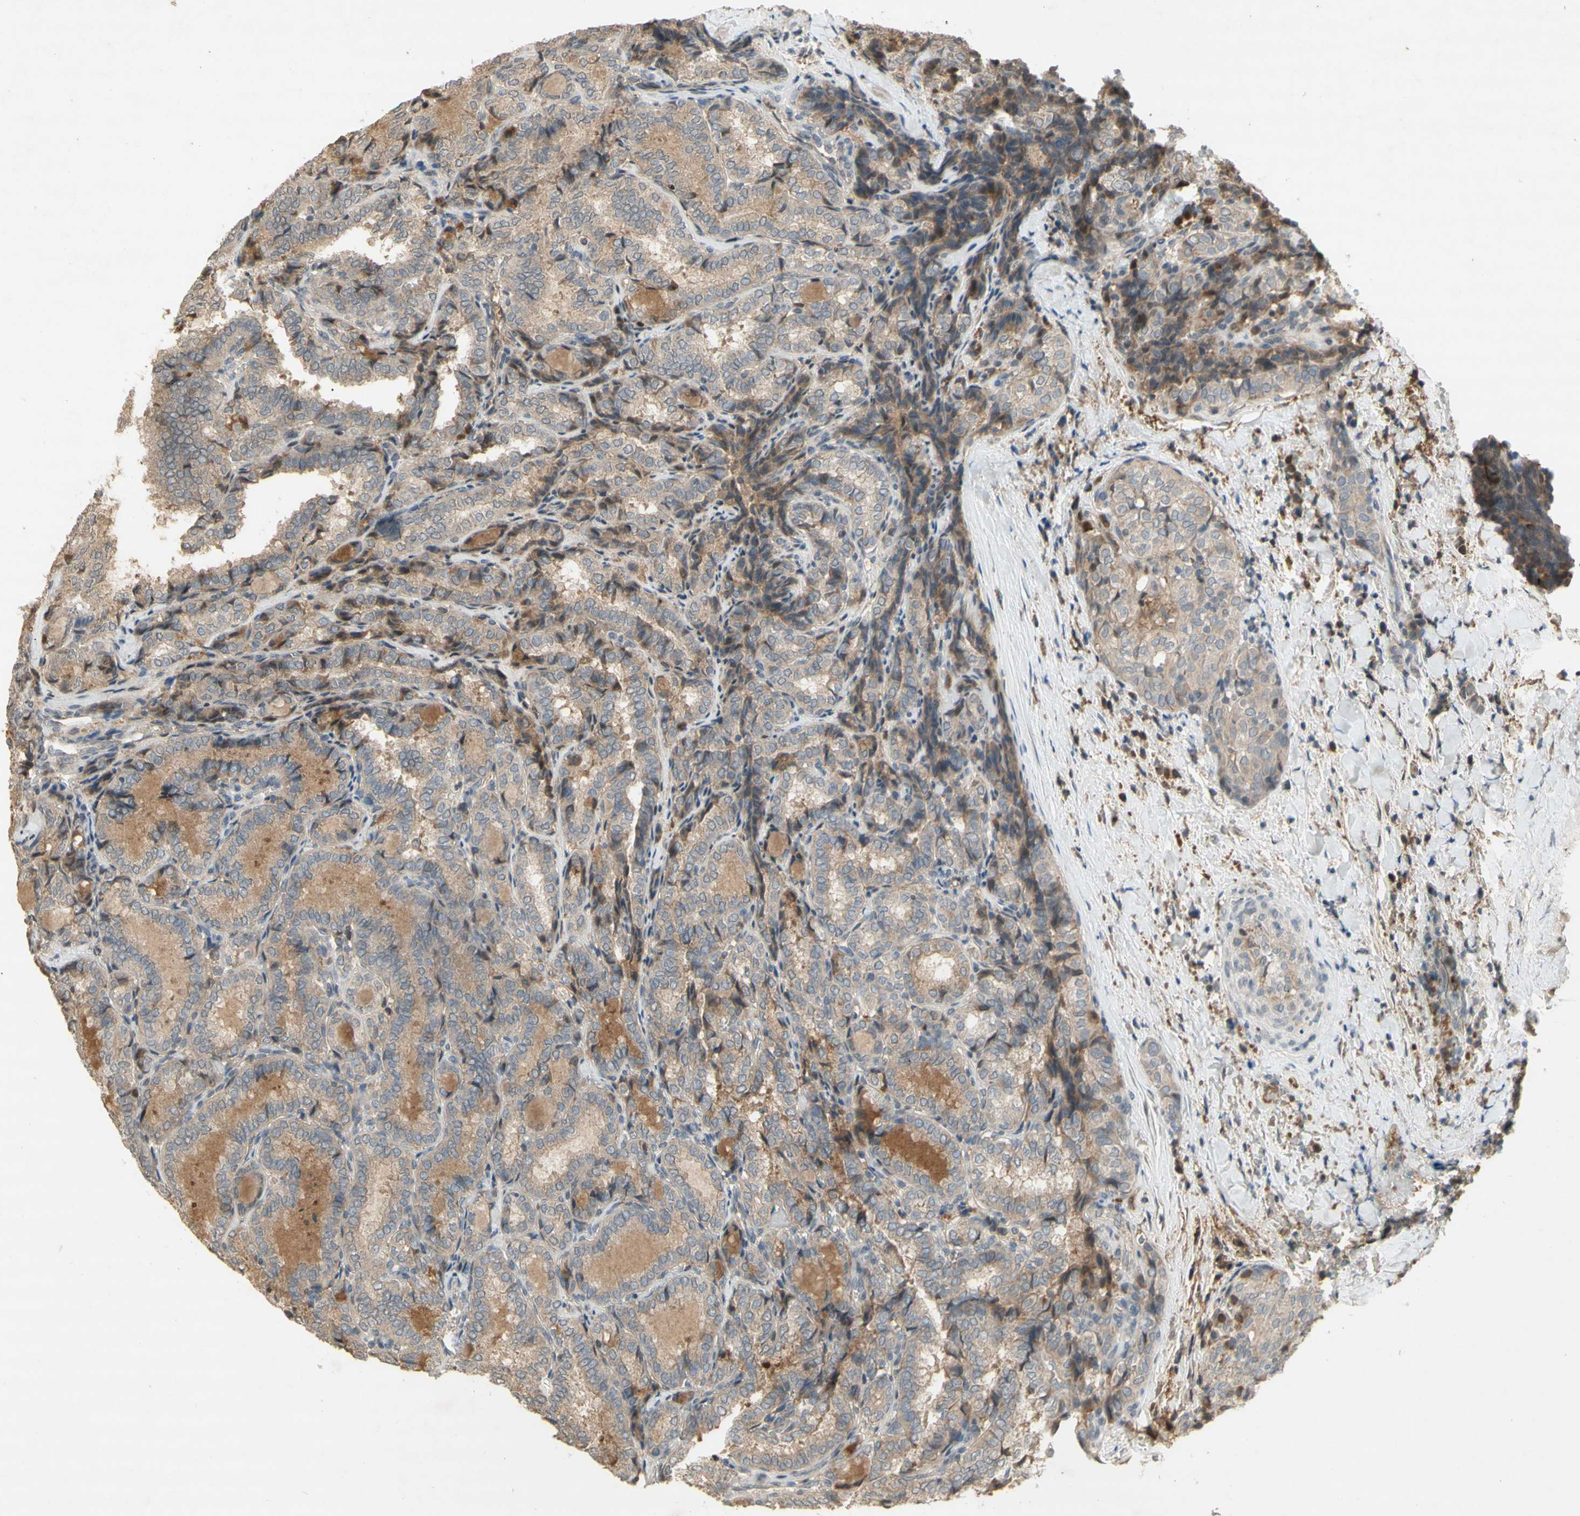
{"staining": {"intensity": "weak", "quantity": "25%-75%", "location": "cytoplasmic/membranous"}, "tissue": "thyroid cancer", "cell_type": "Tumor cells", "image_type": "cancer", "snomed": [{"axis": "morphology", "description": "Normal tissue, NOS"}, {"axis": "morphology", "description": "Papillary adenocarcinoma, NOS"}, {"axis": "topography", "description": "Thyroid gland"}], "caption": "Immunohistochemical staining of human papillary adenocarcinoma (thyroid) displays low levels of weak cytoplasmic/membranous protein staining in approximately 25%-75% of tumor cells. (DAB IHC with brightfield microscopy, high magnification).", "gene": "NRG4", "patient": {"sex": "female", "age": 30}}